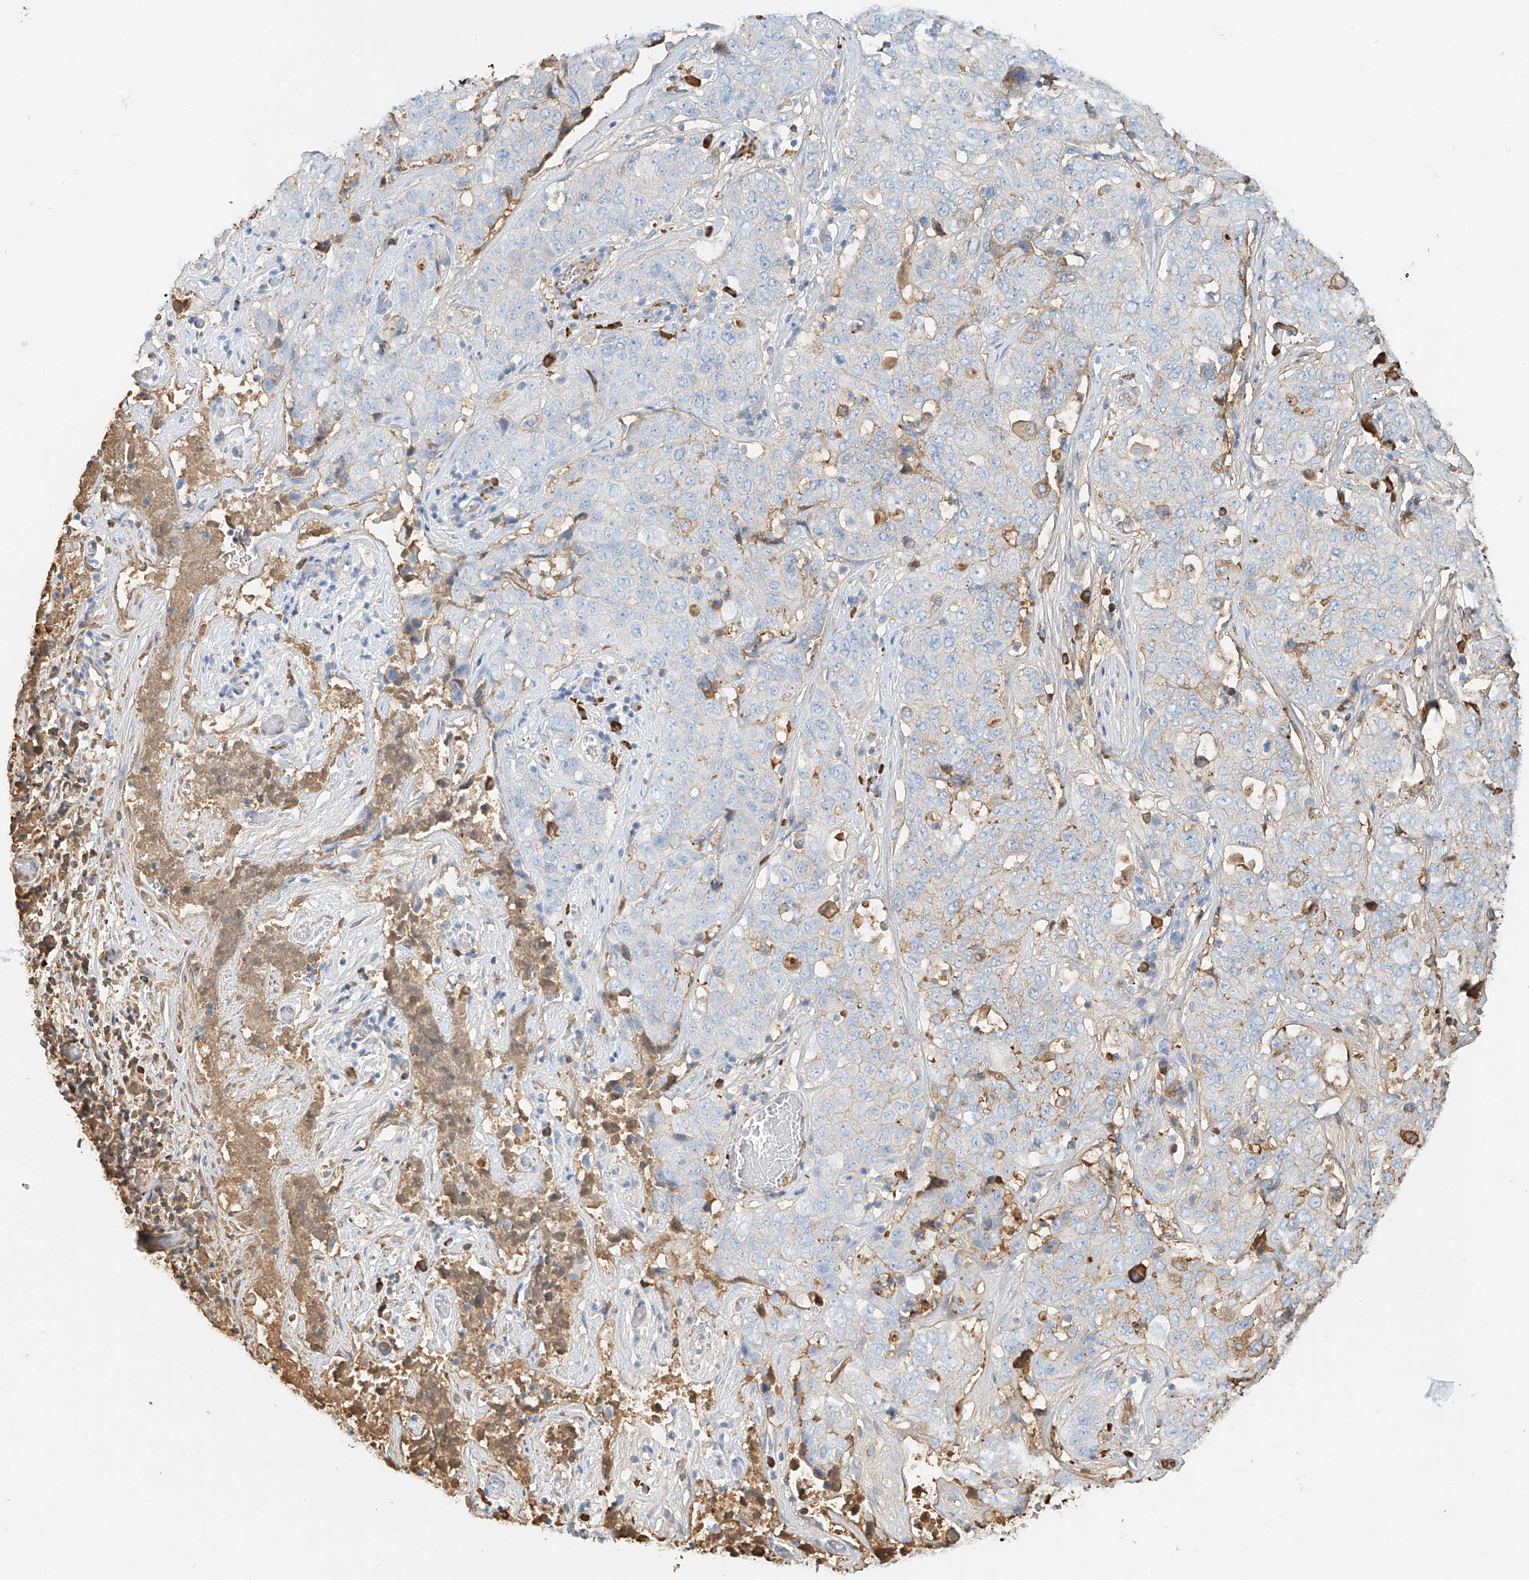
{"staining": {"intensity": "negative", "quantity": "none", "location": "none"}, "tissue": "stomach cancer", "cell_type": "Tumor cells", "image_type": "cancer", "snomed": [{"axis": "morphology", "description": "Normal tissue, NOS"}, {"axis": "morphology", "description": "Adenocarcinoma, NOS"}, {"axis": "topography", "description": "Lymph node"}, {"axis": "topography", "description": "Stomach"}], "caption": "Immunohistochemical staining of human stomach adenocarcinoma demonstrates no significant staining in tumor cells.", "gene": "ZFP30", "patient": {"sex": "male", "age": 48}}